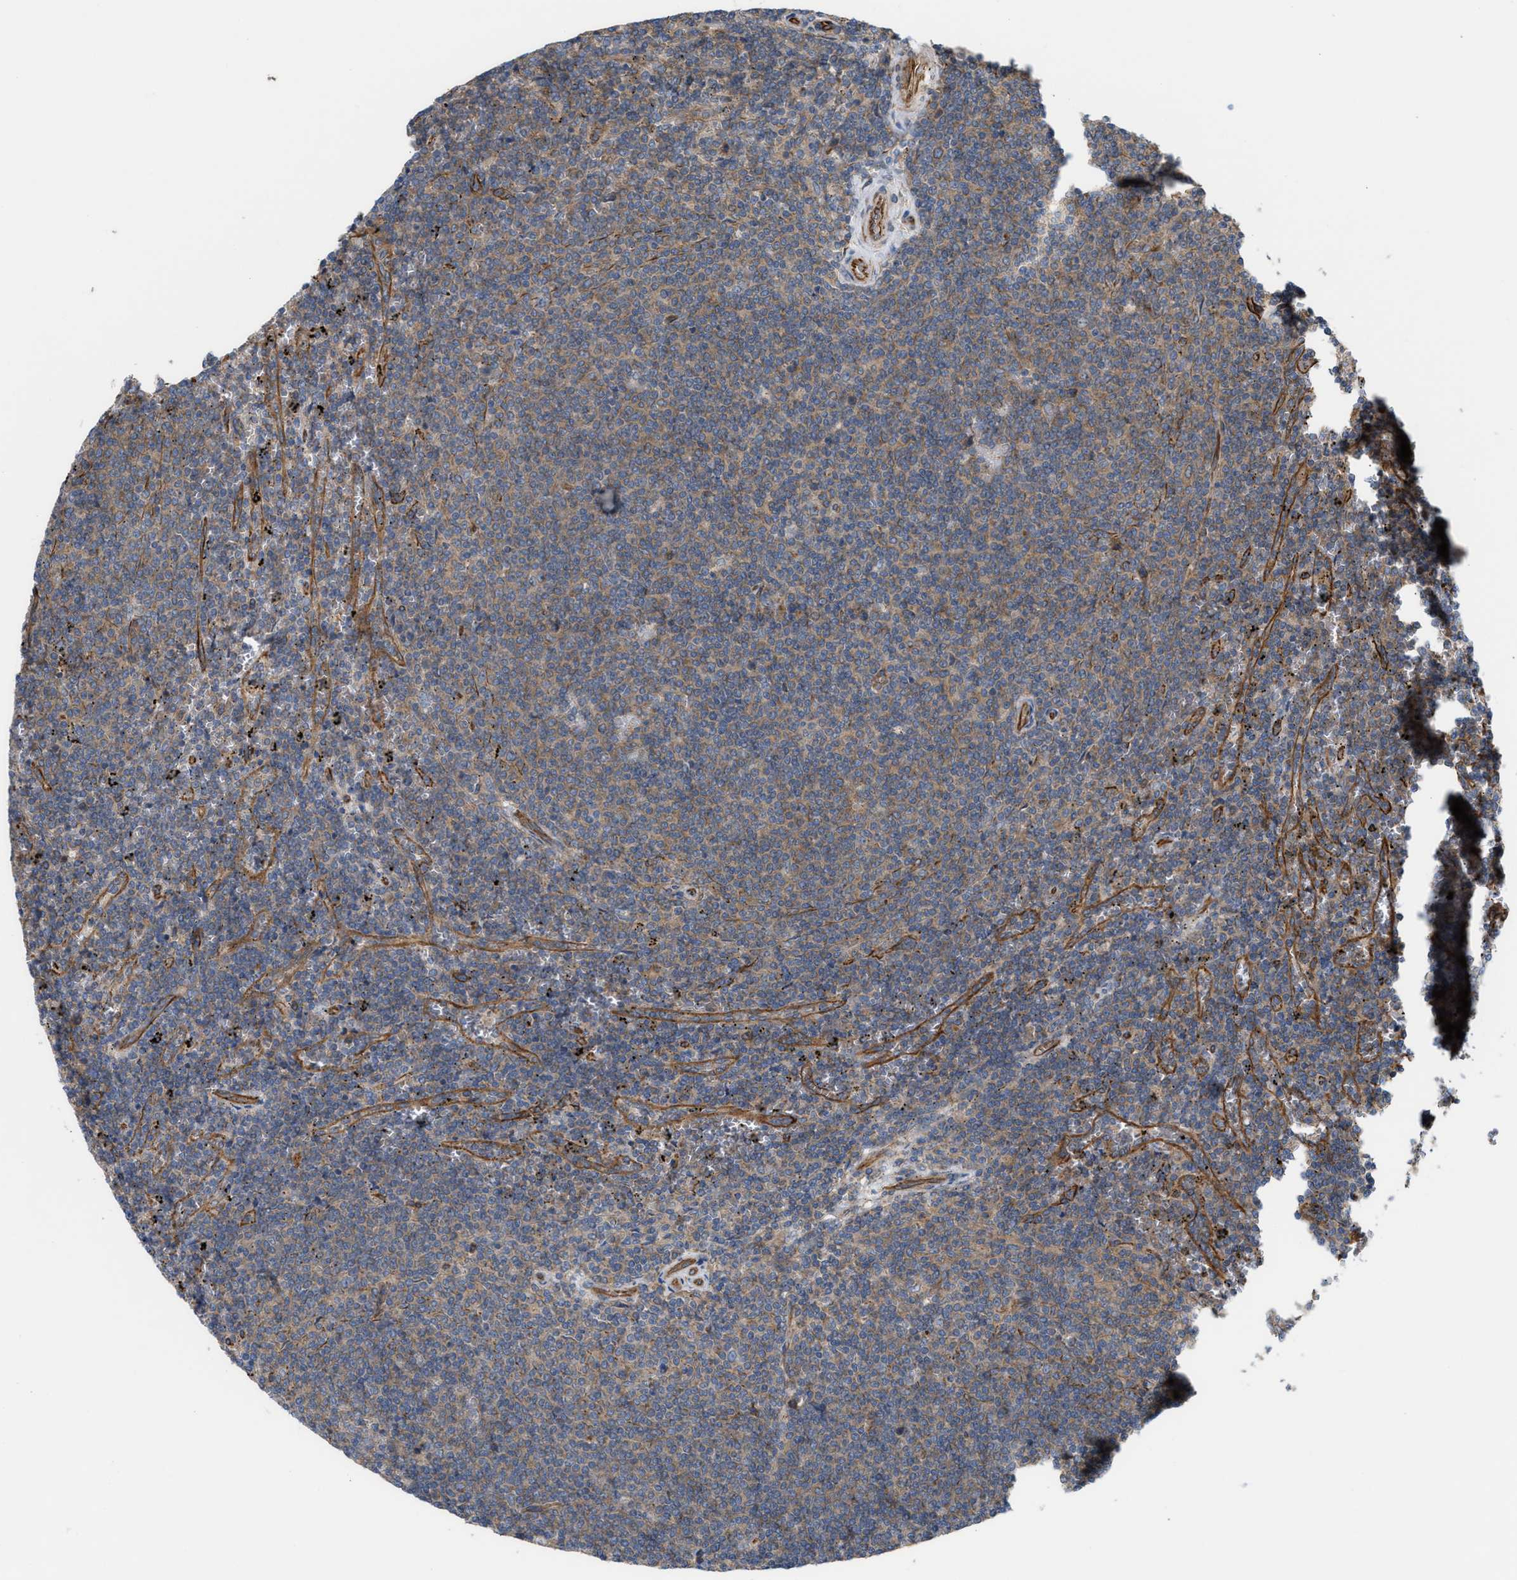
{"staining": {"intensity": "weak", "quantity": ">75%", "location": "cytoplasmic/membranous"}, "tissue": "lymphoma", "cell_type": "Tumor cells", "image_type": "cancer", "snomed": [{"axis": "morphology", "description": "Malignant lymphoma, non-Hodgkin's type, Low grade"}, {"axis": "topography", "description": "Spleen"}], "caption": "Immunohistochemistry (IHC) (DAB) staining of malignant lymphoma, non-Hodgkin's type (low-grade) shows weak cytoplasmic/membranous protein positivity in about >75% of tumor cells. (brown staining indicates protein expression, while blue staining denotes nuclei).", "gene": "EPS15L1", "patient": {"sex": "female", "age": 50}}